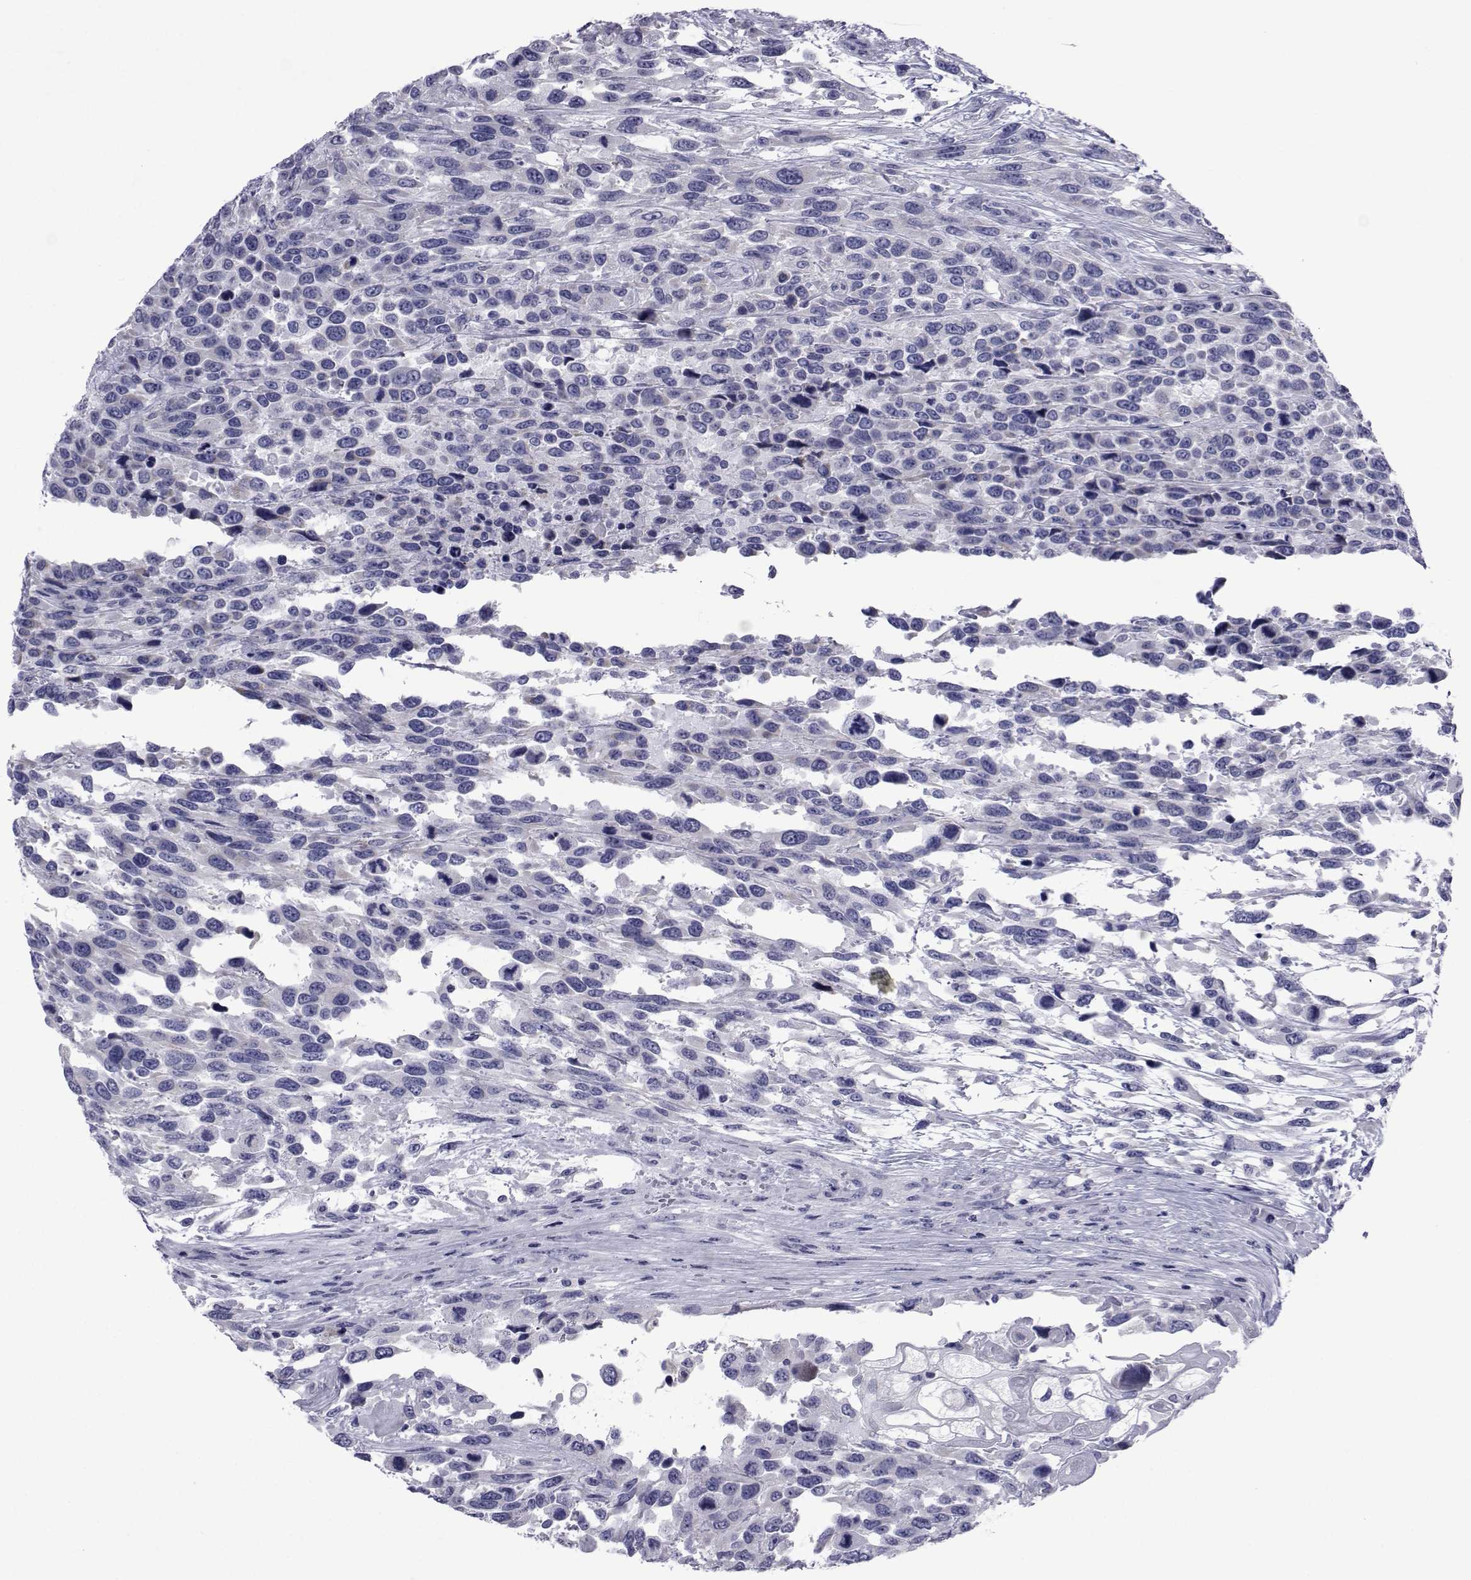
{"staining": {"intensity": "negative", "quantity": "none", "location": "none"}, "tissue": "urothelial cancer", "cell_type": "Tumor cells", "image_type": "cancer", "snomed": [{"axis": "morphology", "description": "Urothelial carcinoma, High grade"}, {"axis": "topography", "description": "Urinary bladder"}], "caption": "Tumor cells are negative for protein expression in human urothelial cancer.", "gene": "GKAP1", "patient": {"sex": "female", "age": 70}}